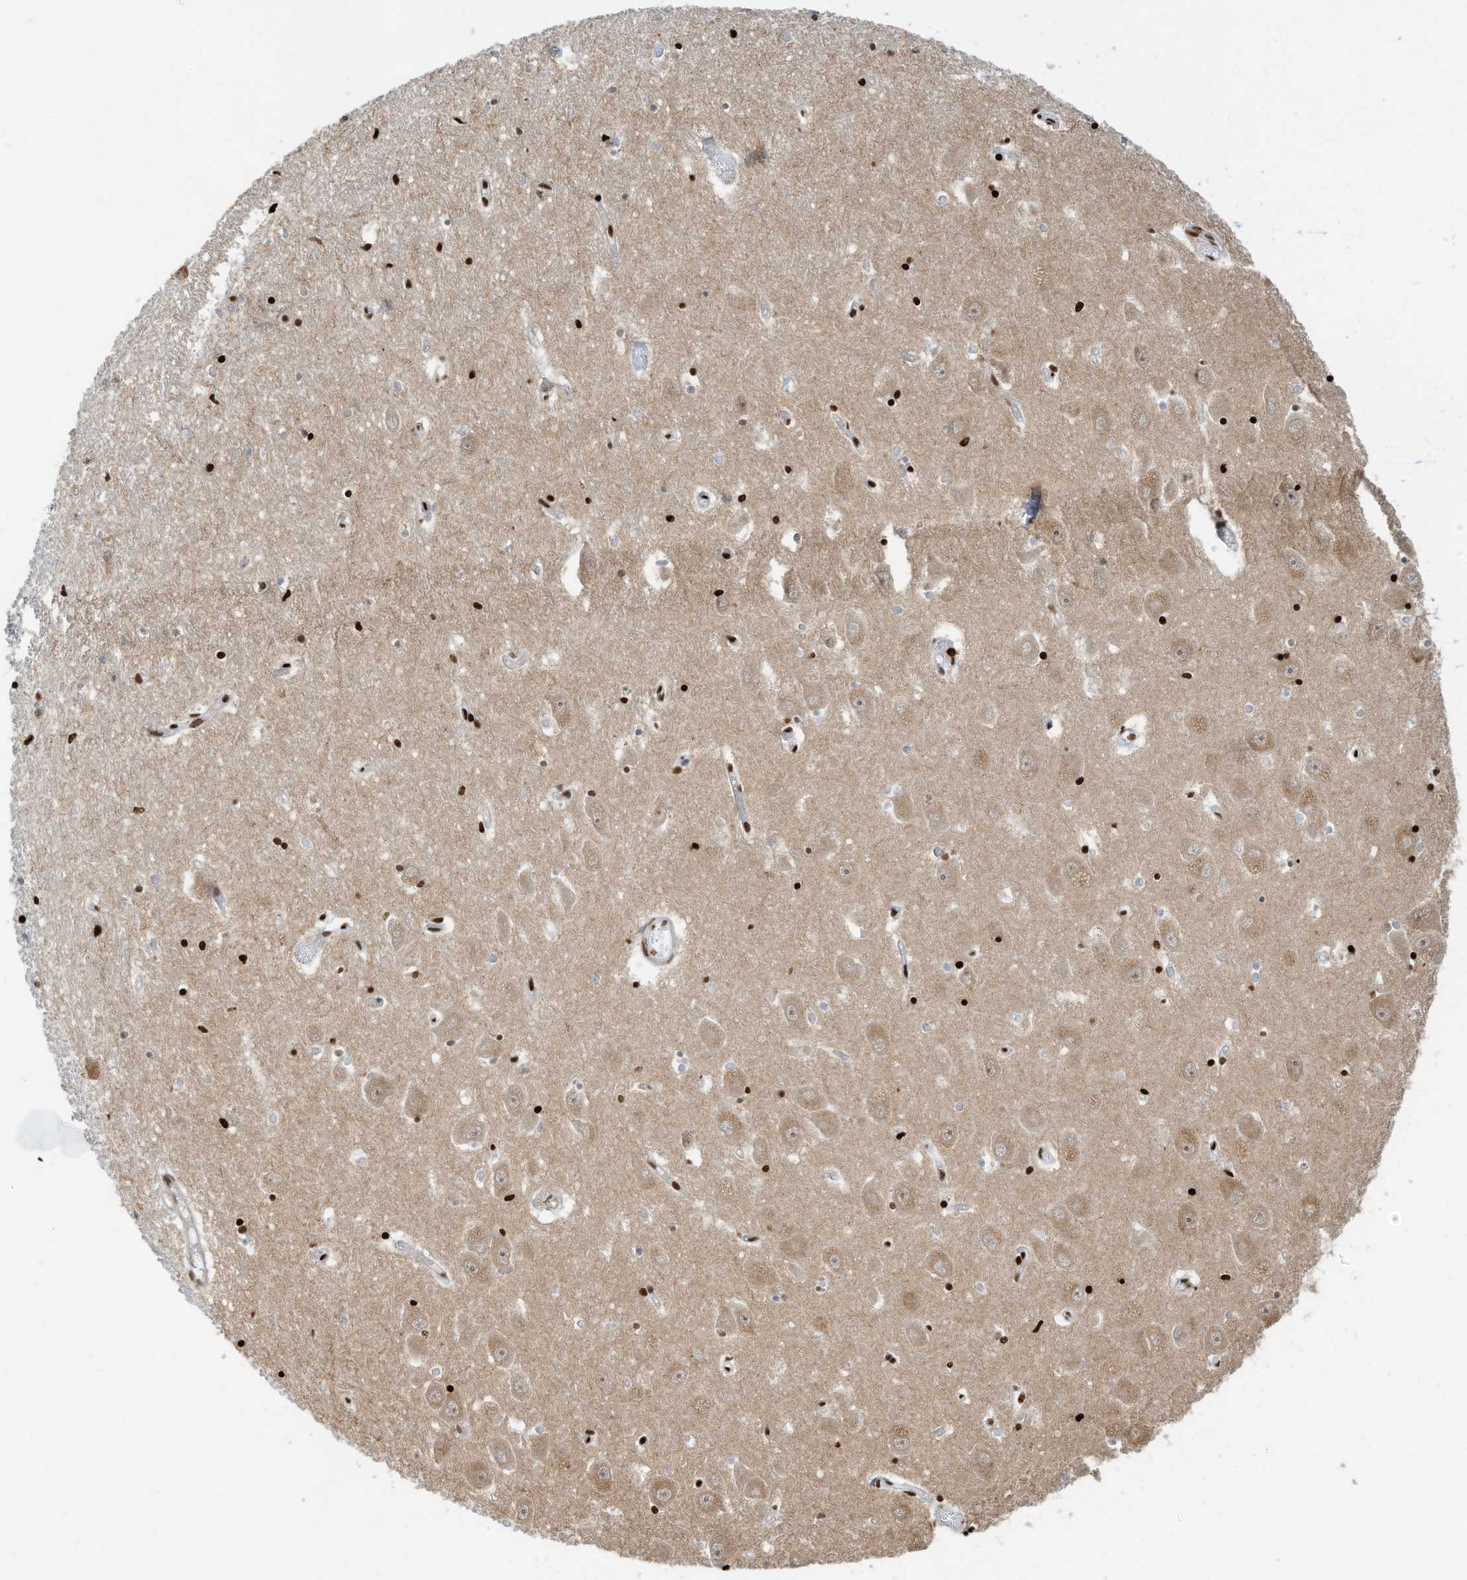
{"staining": {"intensity": "strong", "quantity": ">75%", "location": "nuclear"}, "tissue": "hippocampus", "cell_type": "Glial cells", "image_type": "normal", "snomed": [{"axis": "morphology", "description": "Normal tissue, NOS"}, {"axis": "topography", "description": "Hippocampus"}], "caption": "Immunohistochemical staining of unremarkable human hippocampus demonstrates >75% levels of strong nuclear protein staining in approximately >75% of glial cells.", "gene": "SAMD15", "patient": {"sex": "male", "age": 70}}